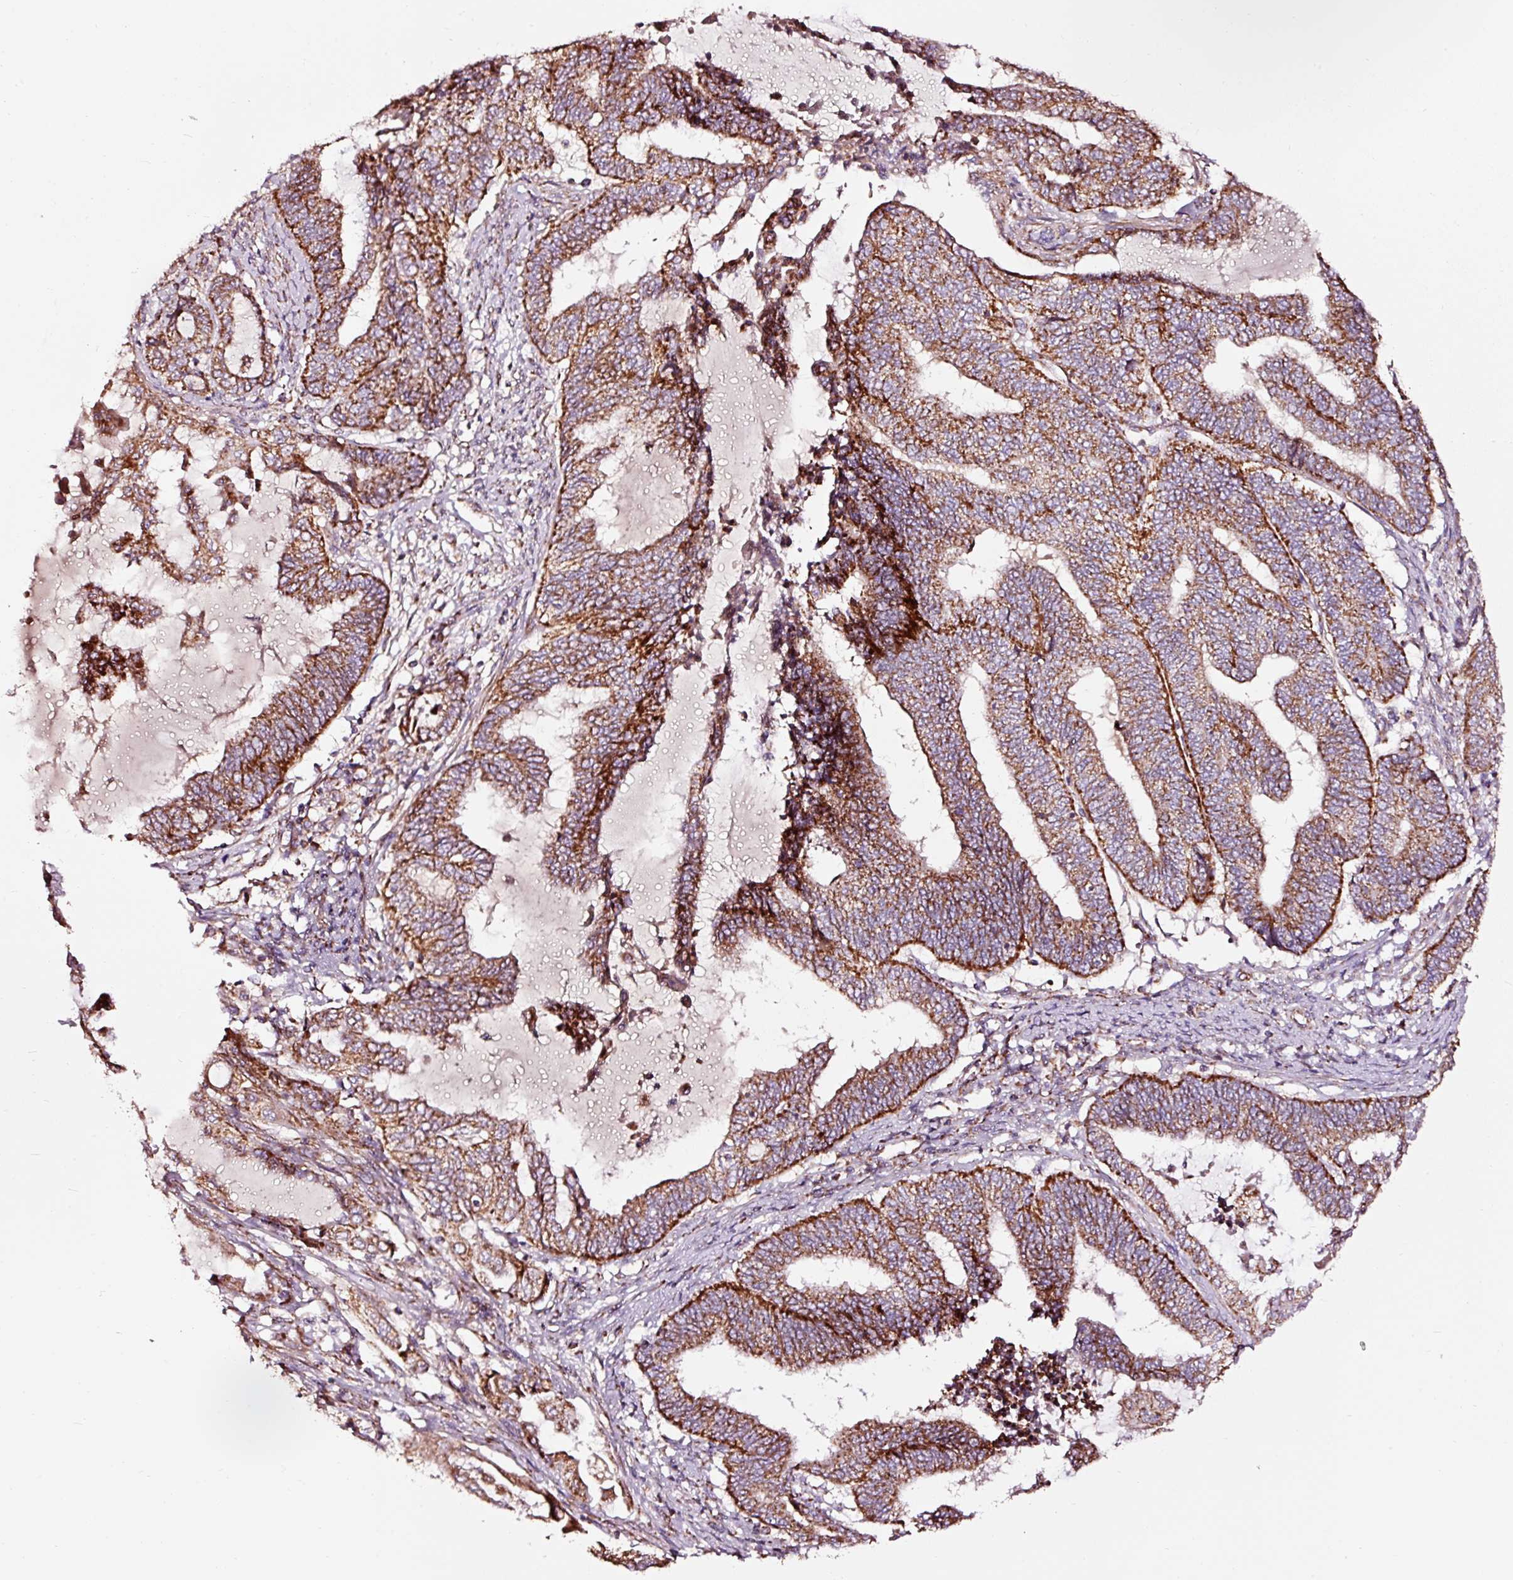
{"staining": {"intensity": "strong", "quantity": ">75%", "location": "cytoplasmic/membranous"}, "tissue": "endometrial cancer", "cell_type": "Tumor cells", "image_type": "cancer", "snomed": [{"axis": "morphology", "description": "Adenocarcinoma, NOS"}, {"axis": "topography", "description": "Uterus"}, {"axis": "topography", "description": "Endometrium"}], "caption": "Endometrial cancer (adenocarcinoma) stained for a protein reveals strong cytoplasmic/membranous positivity in tumor cells.", "gene": "TPM1", "patient": {"sex": "female", "age": 70}}